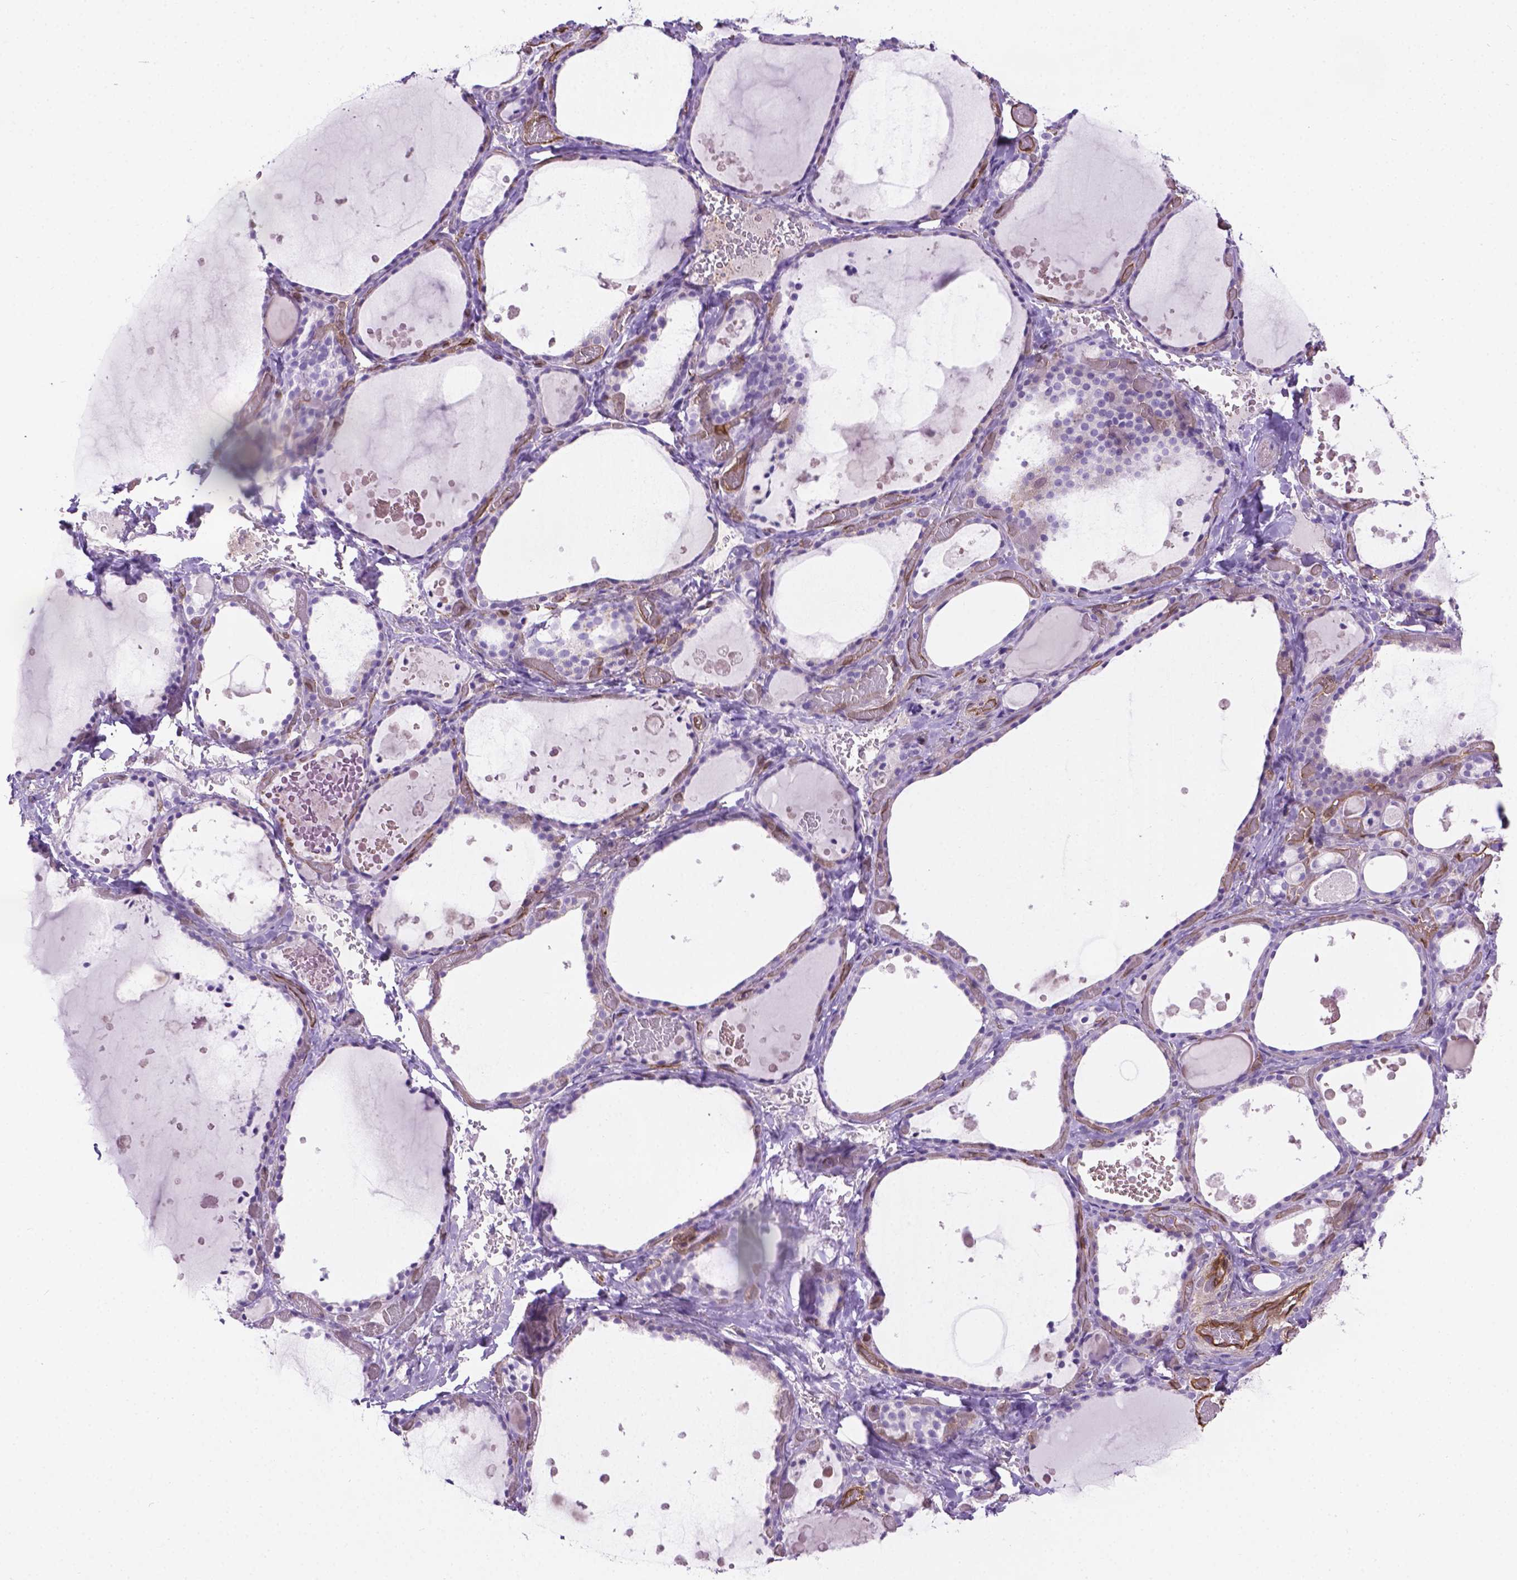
{"staining": {"intensity": "negative", "quantity": "none", "location": "none"}, "tissue": "thyroid gland", "cell_type": "Glandular cells", "image_type": "normal", "snomed": [{"axis": "morphology", "description": "Normal tissue, NOS"}, {"axis": "topography", "description": "Thyroid gland"}], "caption": "A high-resolution photomicrograph shows immunohistochemistry staining of benign thyroid gland, which displays no significant staining in glandular cells. (Stains: DAB immunohistochemistry with hematoxylin counter stain, Microscopy: brightfield microscopy at high magnification).", "gene": "CLIC4", "patient": {"sex": "female", "age": 56}}